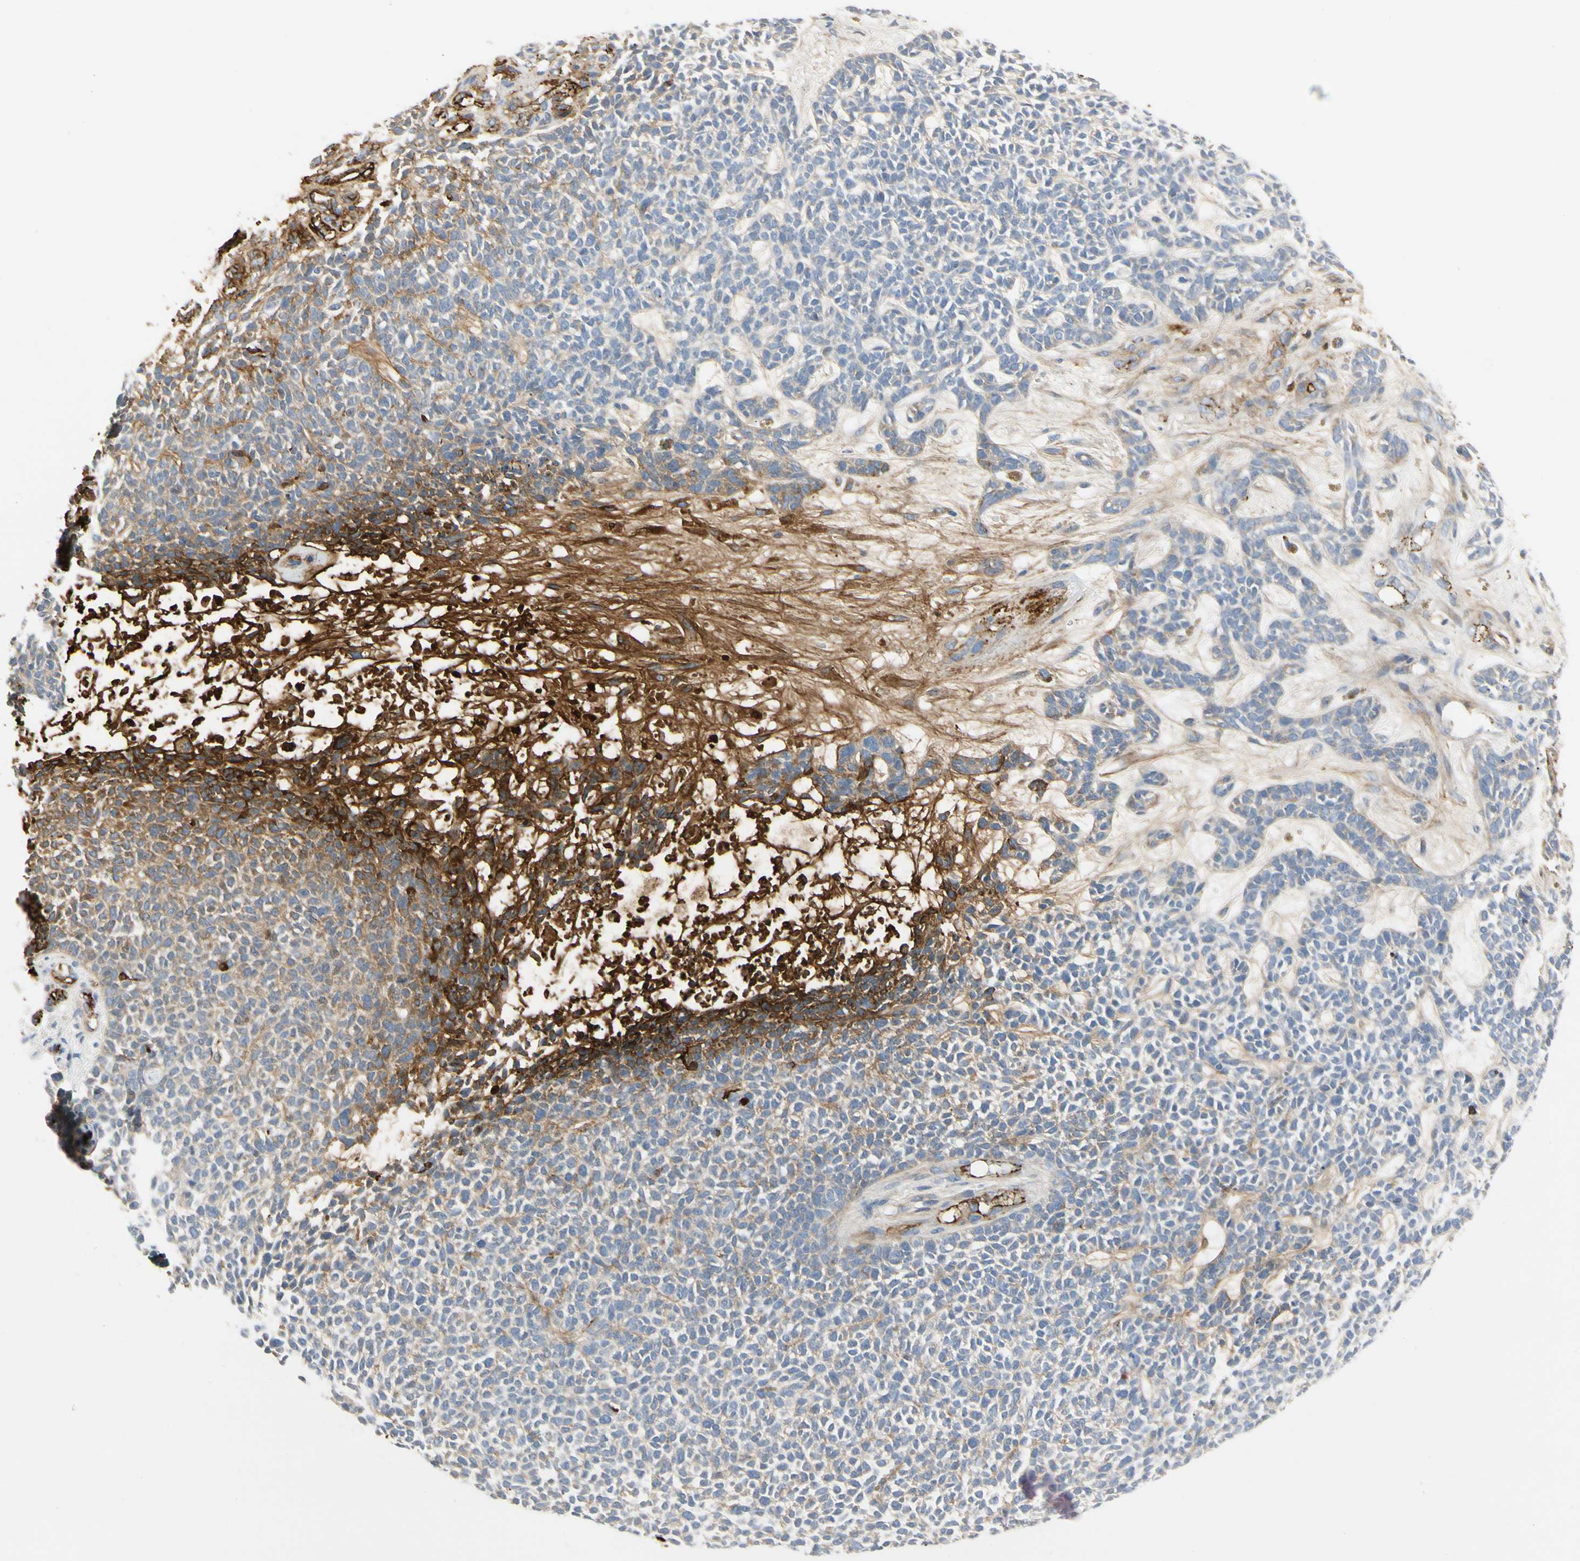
{"staining": {"intensity": "weak", "quantity": ">75%", "location": "cytoplasmic/membranous"}, "tissue": "skin cancer", "cell_type": "Tumor cells", "image_type": "cancer", "snomed": [{"axis": "morphology", "description": "Basal cell carcinoma"}, {"axis": "topography", "description": "Skin"}], "caption": "A histopathology image of basal cell carcinoma (skin) stained for a protein demonstrates weak cytoplasmic/membranous brown staining in tumor cells. (Stains: DAB (3,3'-diaminobenzidine) in brown, nuclei in blue, Microscopy: brightfield microscopy at high magnification).", "gene": "FGB", "patient": {"sex": "female", "age": 84}}